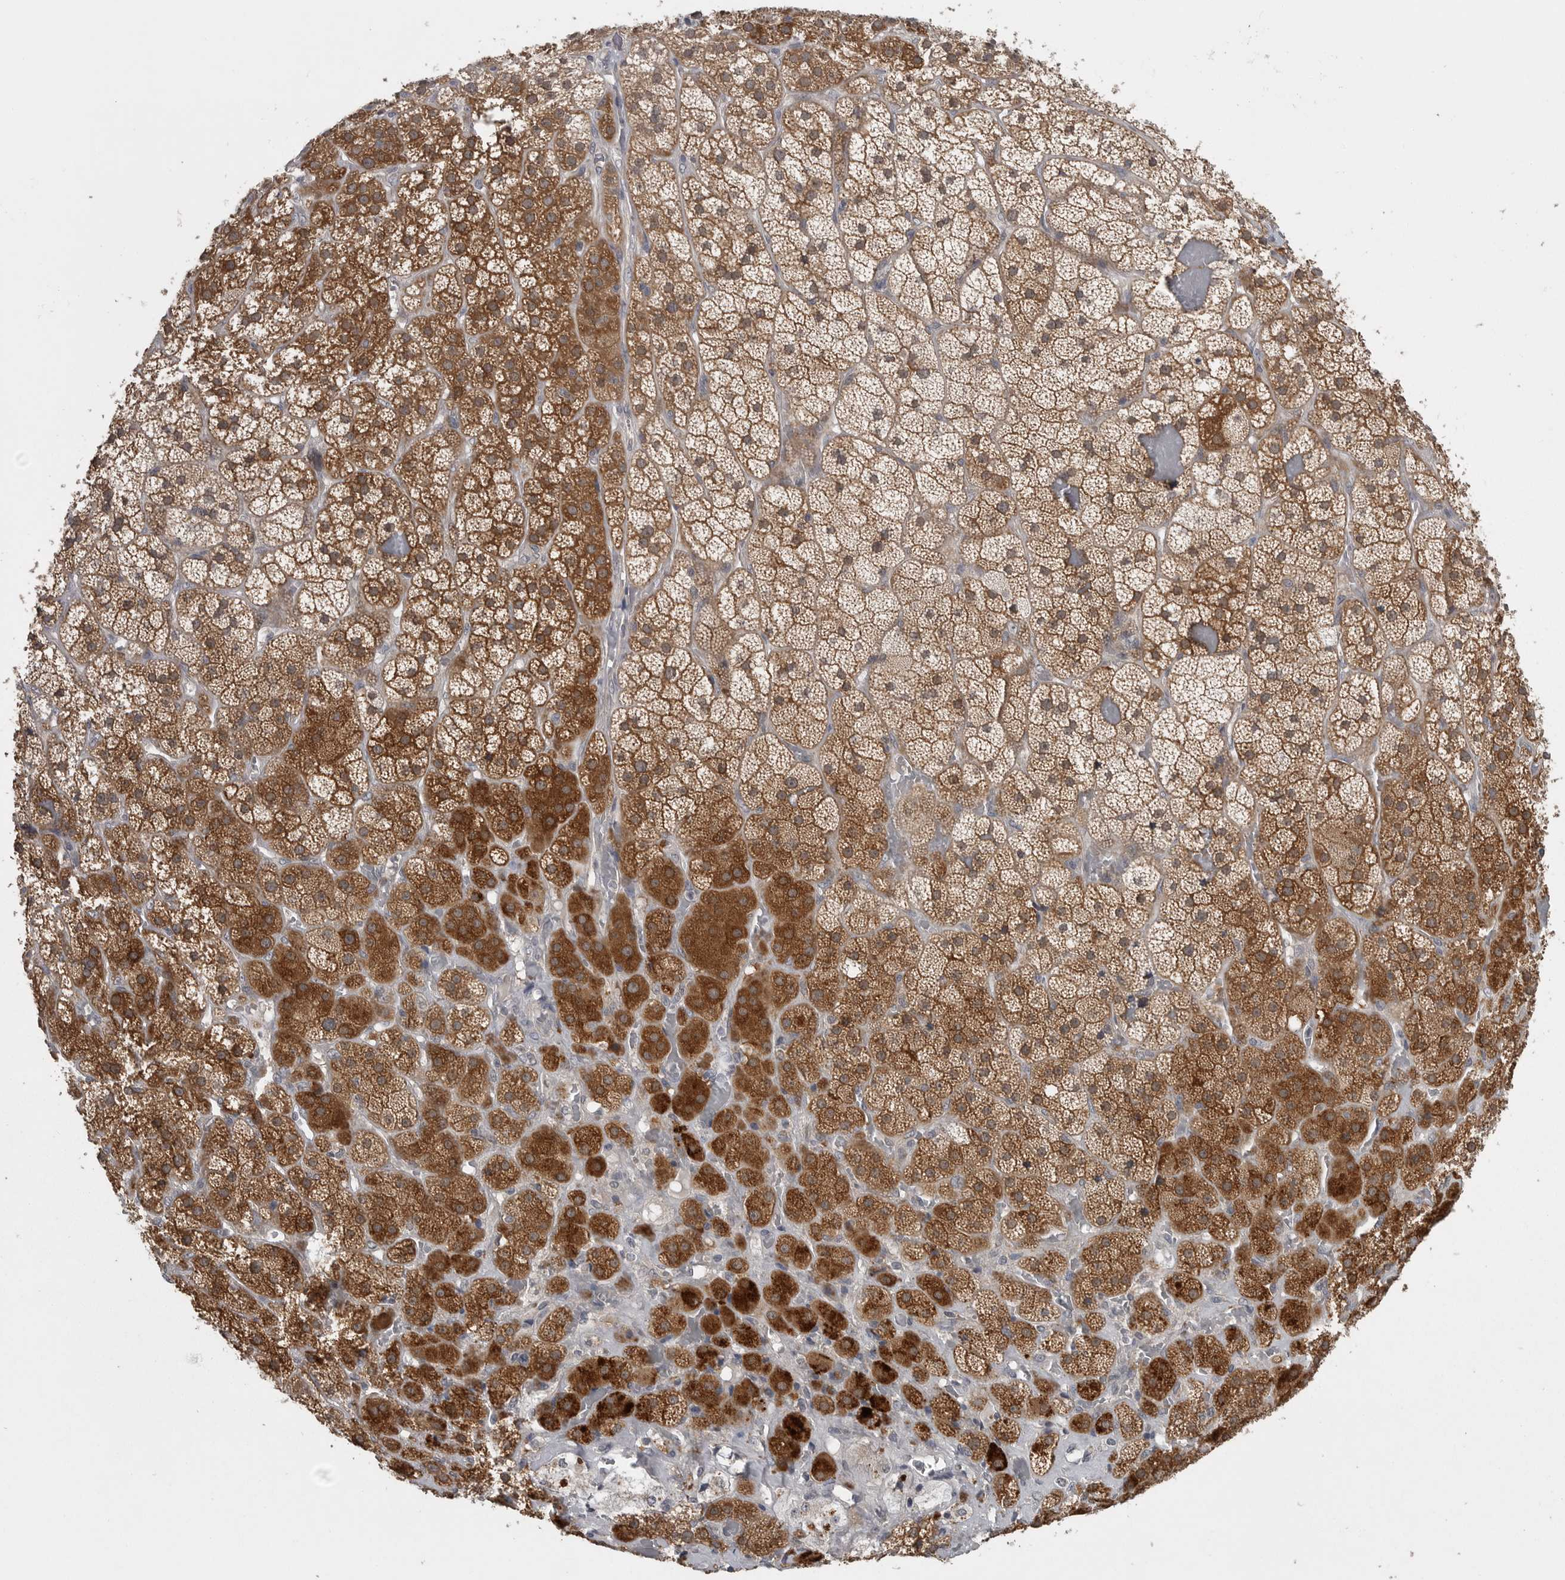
{"staining": {"intensity": "strong", "quantity": "25%-75%", "location": "cytoplasmic/membranous"}, "tissue": "adrenal gland", "cell_type": "Glandular cells", "image_type": "normal", "snomed": [{"axis": "morphology", "description": "Normal tissue, NOS"}, {"axis": "topography", "description": "Adrenal gland"}], "caption": "Brown immunohistochemical staining in benign adrenal gland displays strong cytoplasmic/membranous staining in about 25%-75% of glandular cells. (Stains: DAB (3,3'-diaminobenzidine) in brown, nuclei in blue, Microscopy: brightfield microscopy at high magnification).", "gene": "PHF13", "patient": {"sex": "male", "age": 57}}